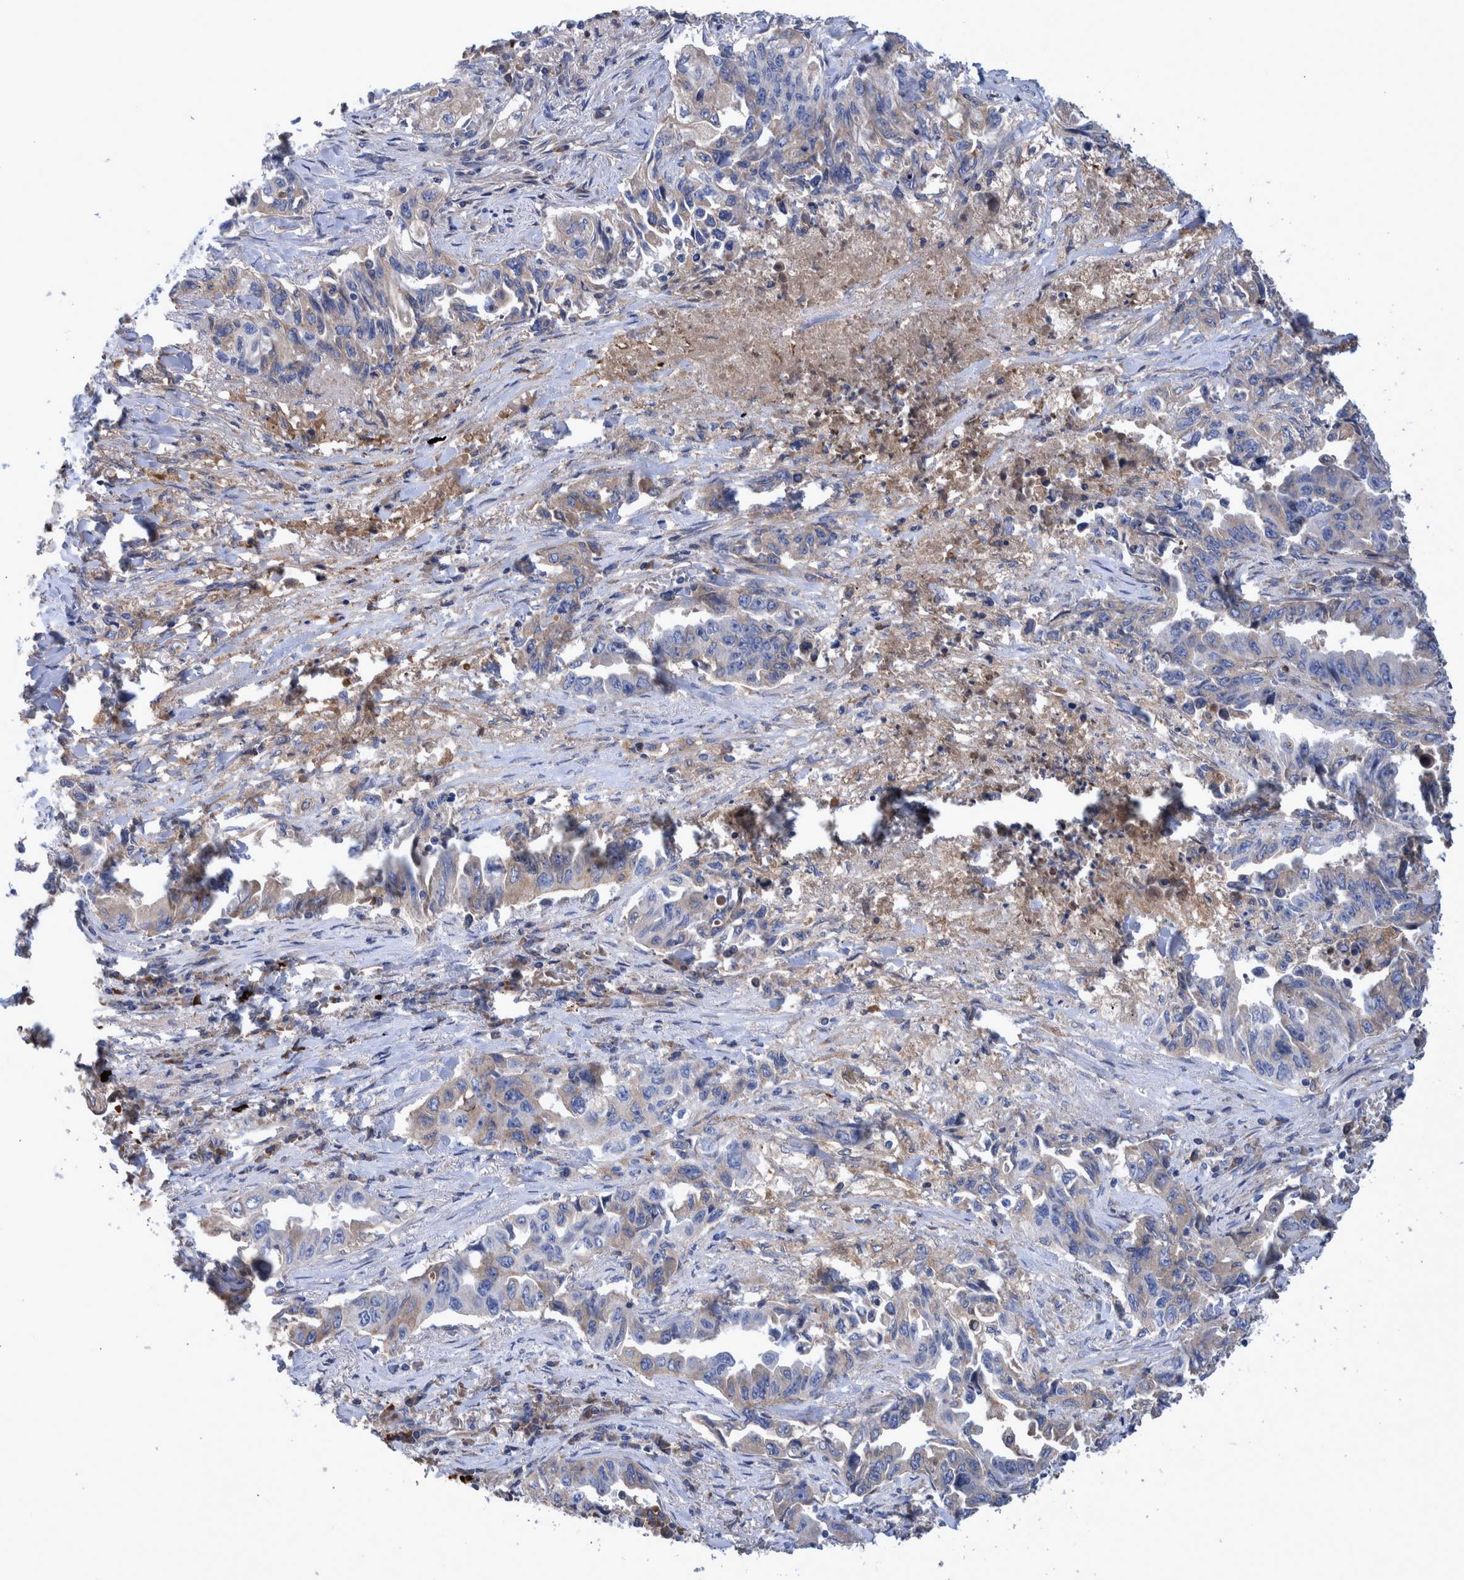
{"staining": {"intensity": "negative", "quantity": "none", "location": "none"}, "tissue": "lung cancer", "cell_type": "Tumor cells", "image_type": "cancer", "snomed": [{"axis": "morphology", "description": "Adenocarcinoma, NOS"}, {"axis": "topography", "description": "Lung"}], "caption": "The image shows no staining of tumor cells in lung cancer. (DAB immunohistochemistry (IHC), high magnification).", "gene": "DLL4", "patient": {"sex": "female", "age": 51}}